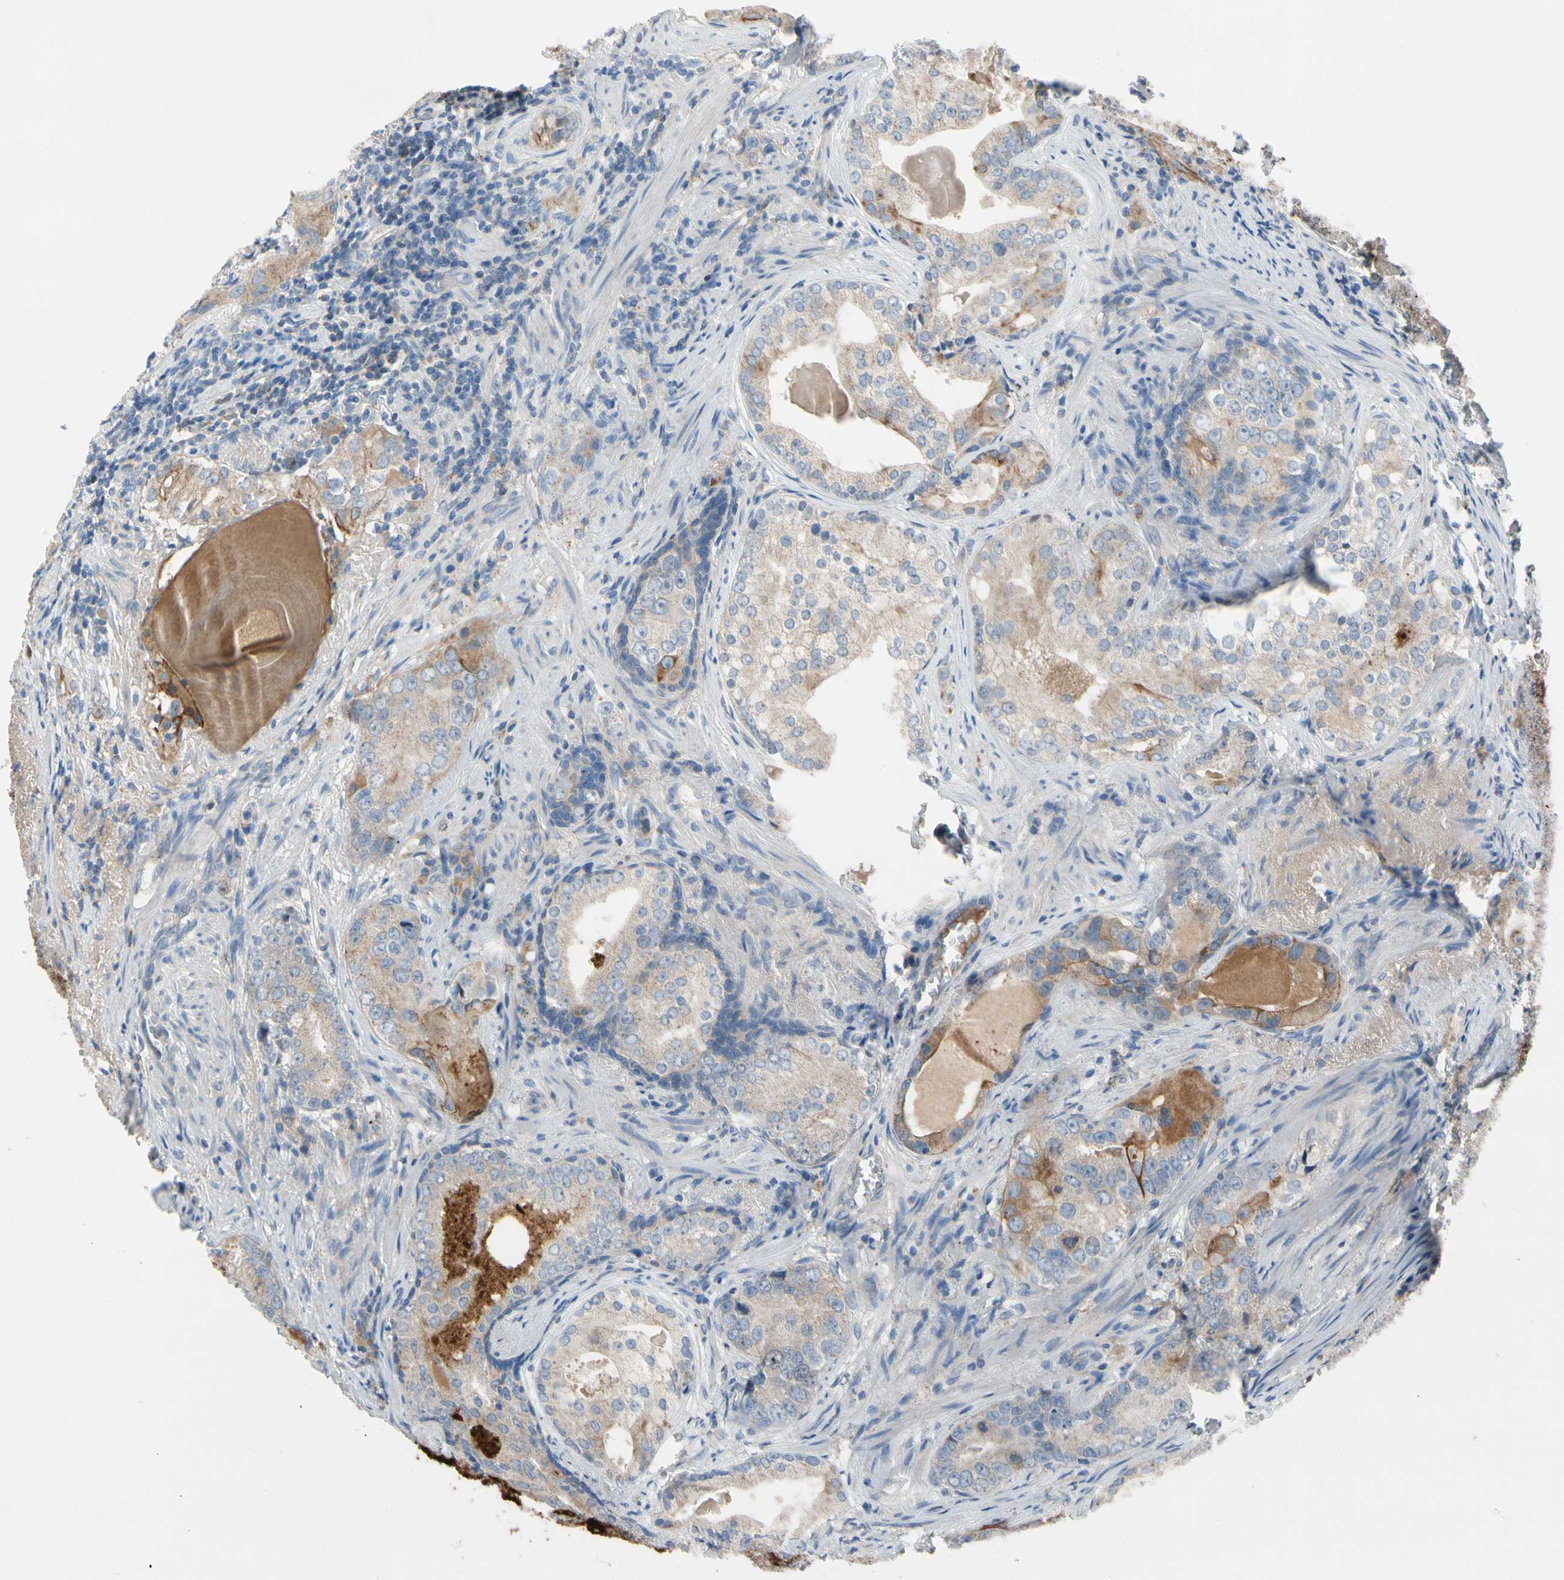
{"staining": {"intensity": "weak", "quantity": ">75%", "location": "cytoplasmic/membranous"}, "tissue": "prostate cancer", "cell_type": "Tumor cells", "image_type": "cancer", "snomed": [{"axis": "morphology", "description": "Adenocarcinoma, High grade"}, {"axis": "topography", "description": "Prostate"}], "caption": "Adenocarcinoma (high-grade) (prostate) tissue displays weak cytoplasmic/membranous expression in approximately >75% of tumor cells", "gene": "HJURP", "patient": {"sex": "male", "age": 66}}